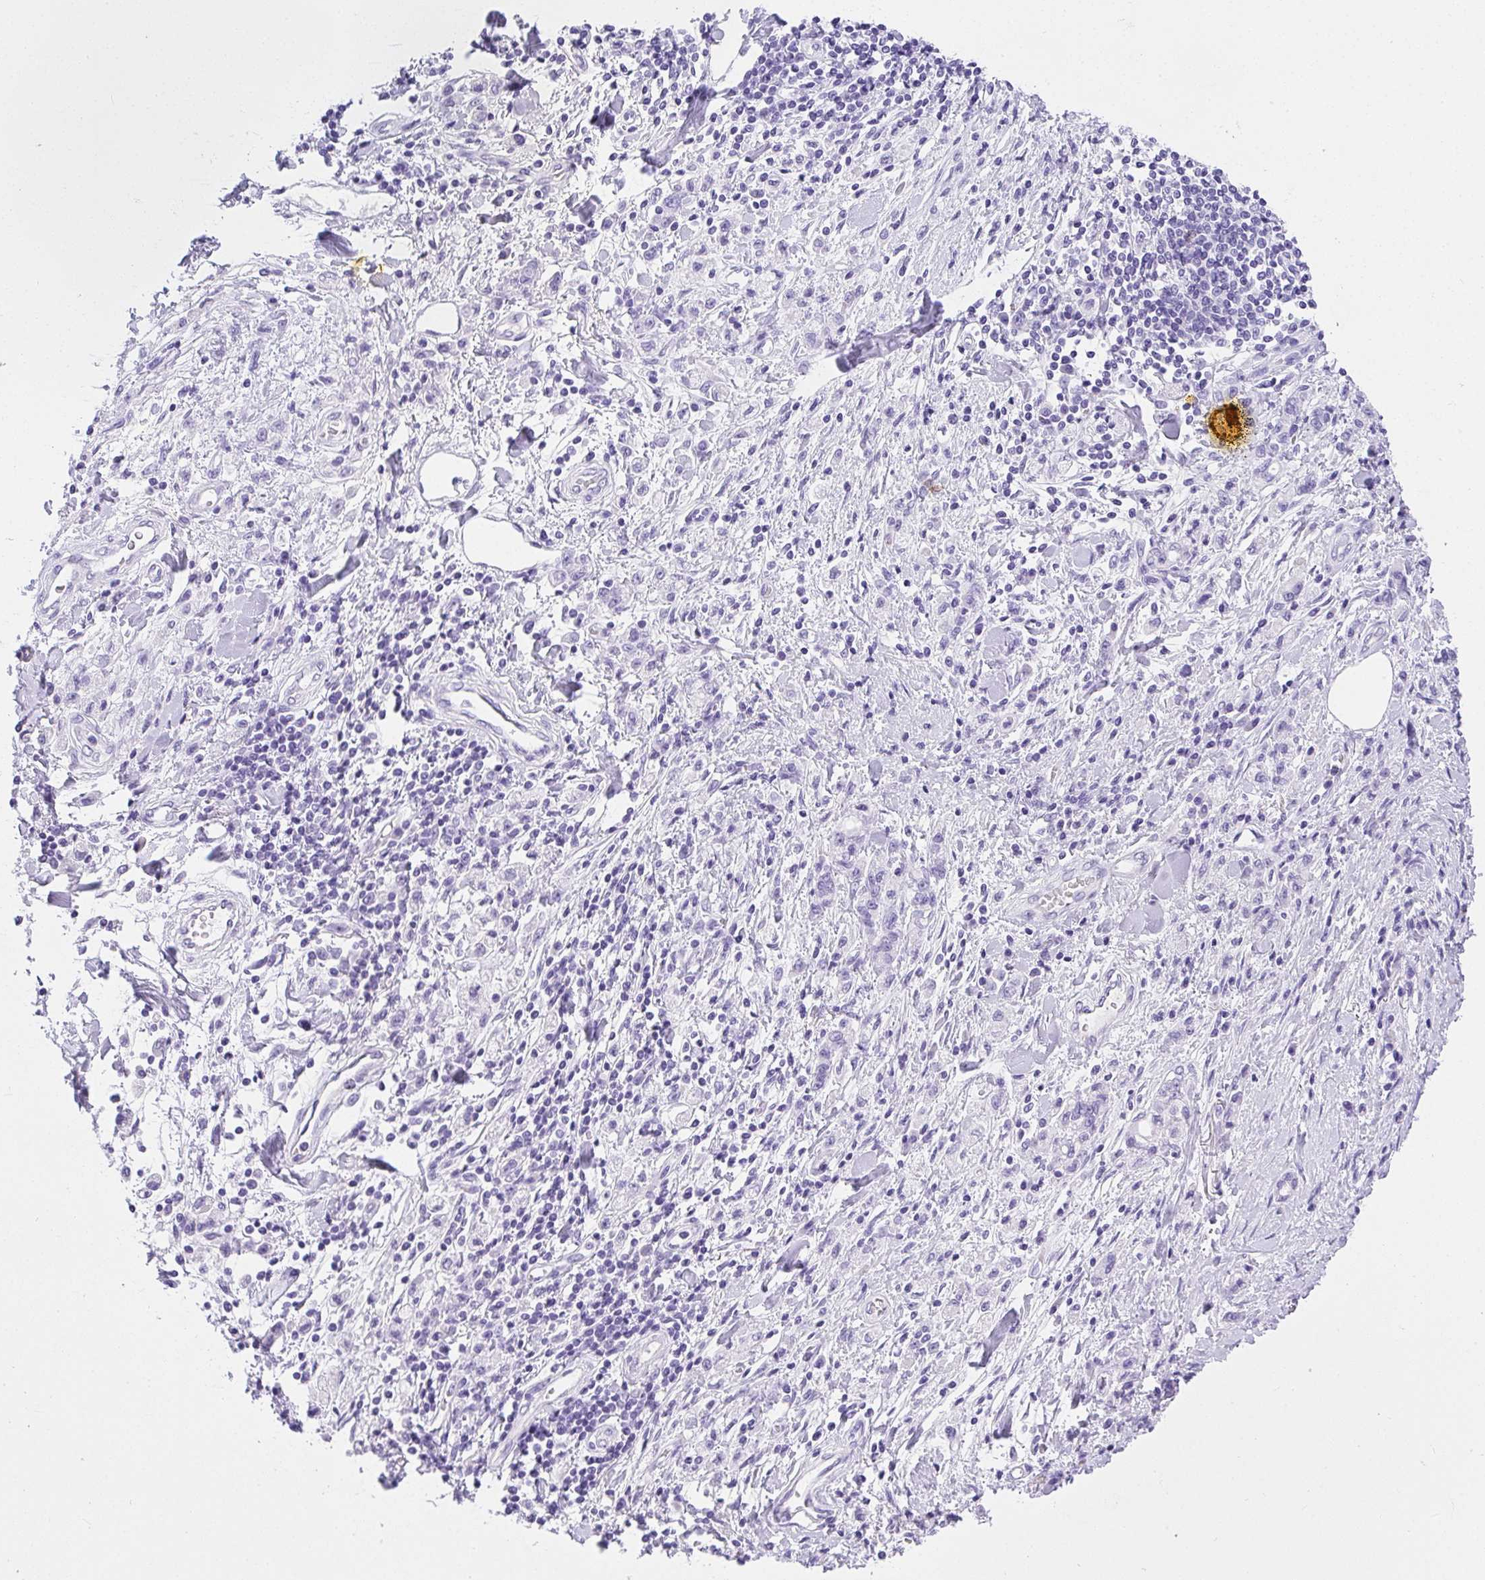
{"staining": {"intensity": "negative", "quantity": "none", "location": "none"}, "tissue": "stomach cancer", "cell_type": "Tumor cells", "image_type": "cancer", "snomed": [{"axis": "morphology", "description": "Adenocarcinoma, NOS"}, {"axis": "topography", "description": "Stomach"}], "caption": "This is an immunohistochemistry histopathology image of human stomach cancer. There is no staining in tumor cells.", "gene": "AVIL", "patient": {"sex": "male", "age": 77}}